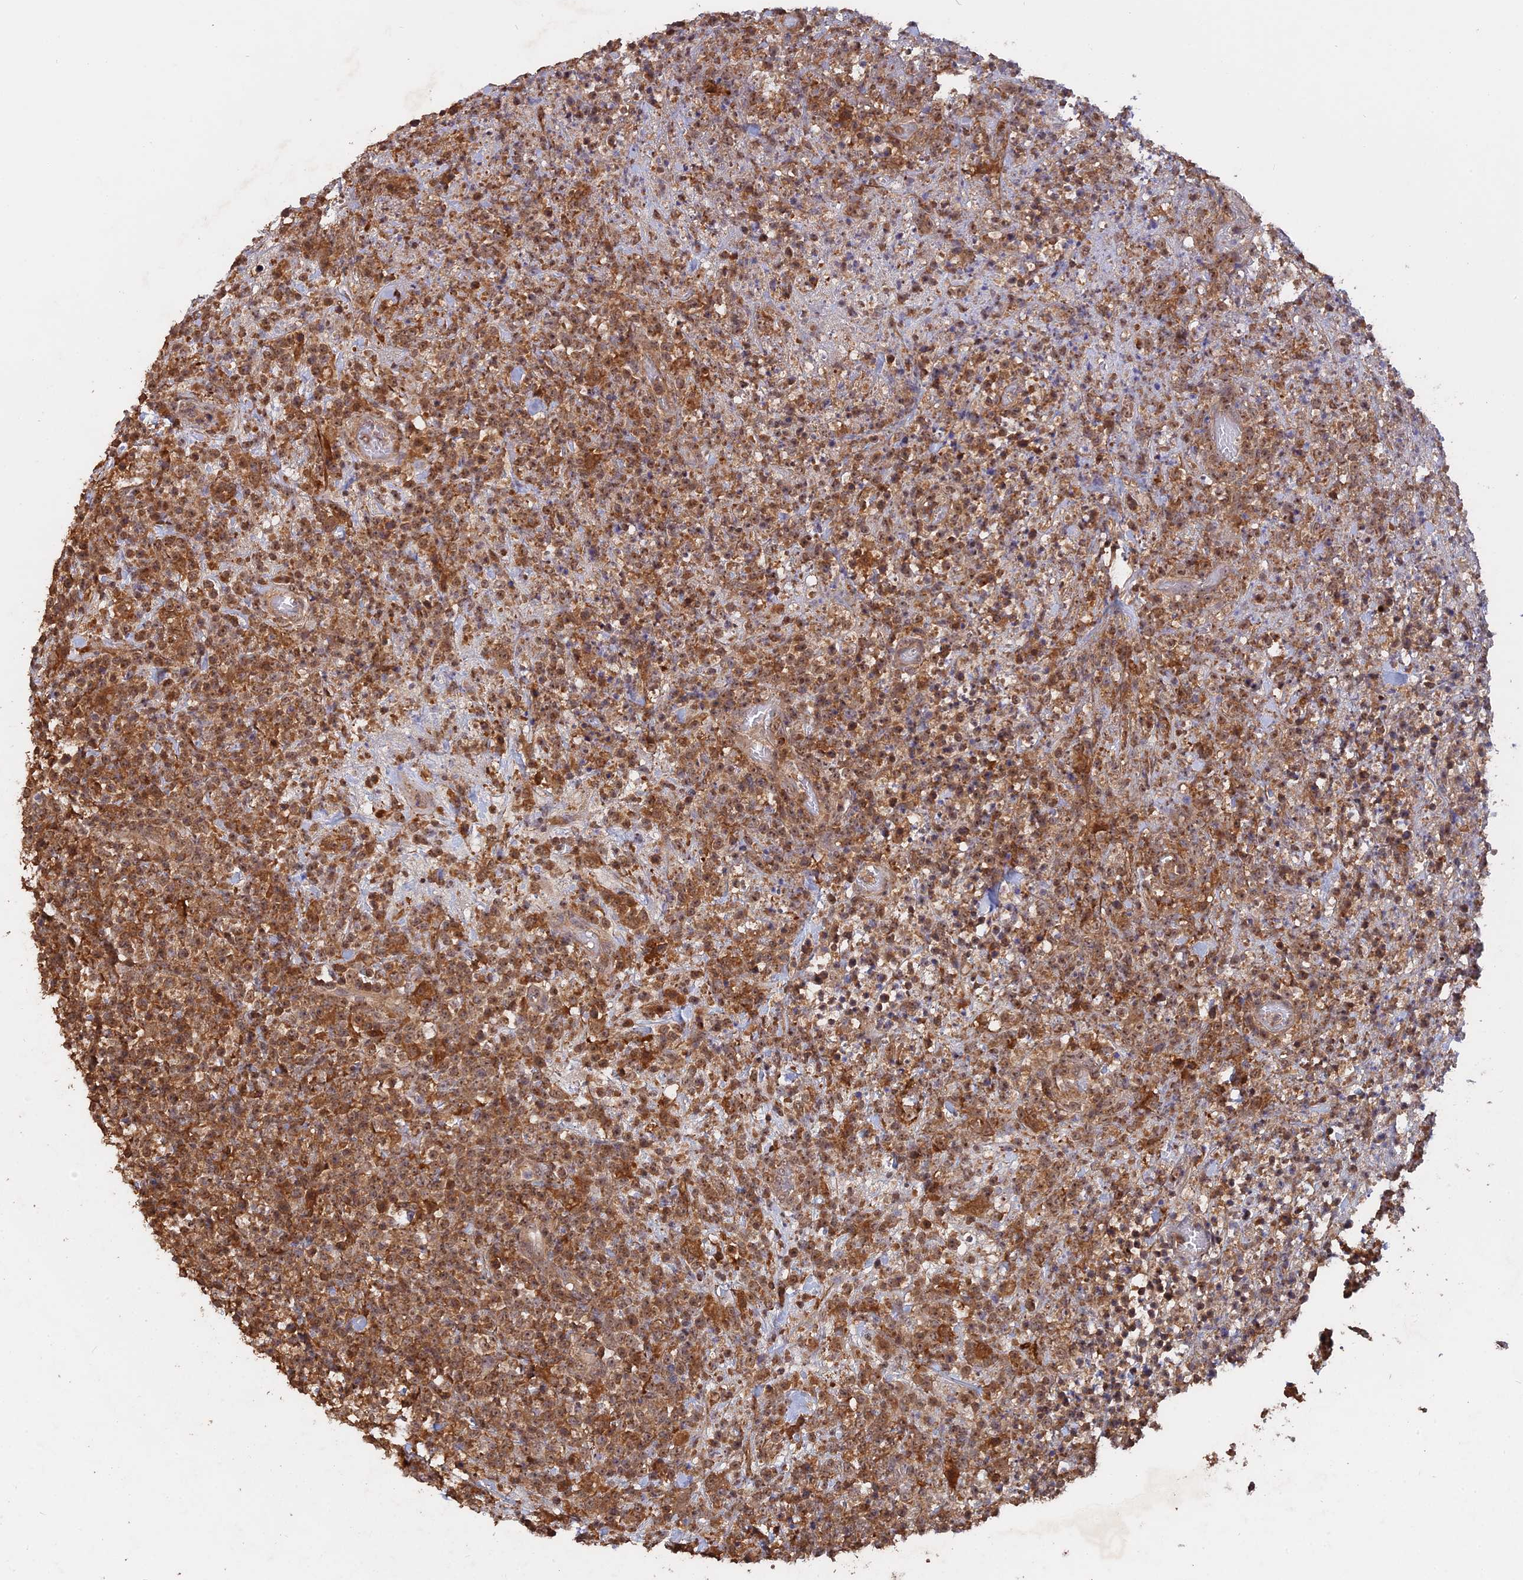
{"staining": {"intensity": "moderate", "quantity": ">75%", "location": "cytoplasmic/membranous"}, "tissue": "lymphoma", "cell_type": "Tumor cells", "image_type": "cancer", "snomed": [{"axis": "morphology", "description": "Malignant lymphoma, non-Hodgkin's type, High grade"}, {"axis": "topography", "description": "Colon"}], "caption": "A high-resolution histopathology image shows immunohistochemistry (IHC) staining of high-grade malignant lymphoma, non-Hodgkin's type, which shows moderate cytoplasmic/membranous expression in about >75% of tumor cells. The staining is performed using DAB brown chromogen to label protein expression. The nuclei are counter-stained blue using hematoxylin.", "gene": "SAC3D1", "patient": {"sex": "female", "age": 53}}